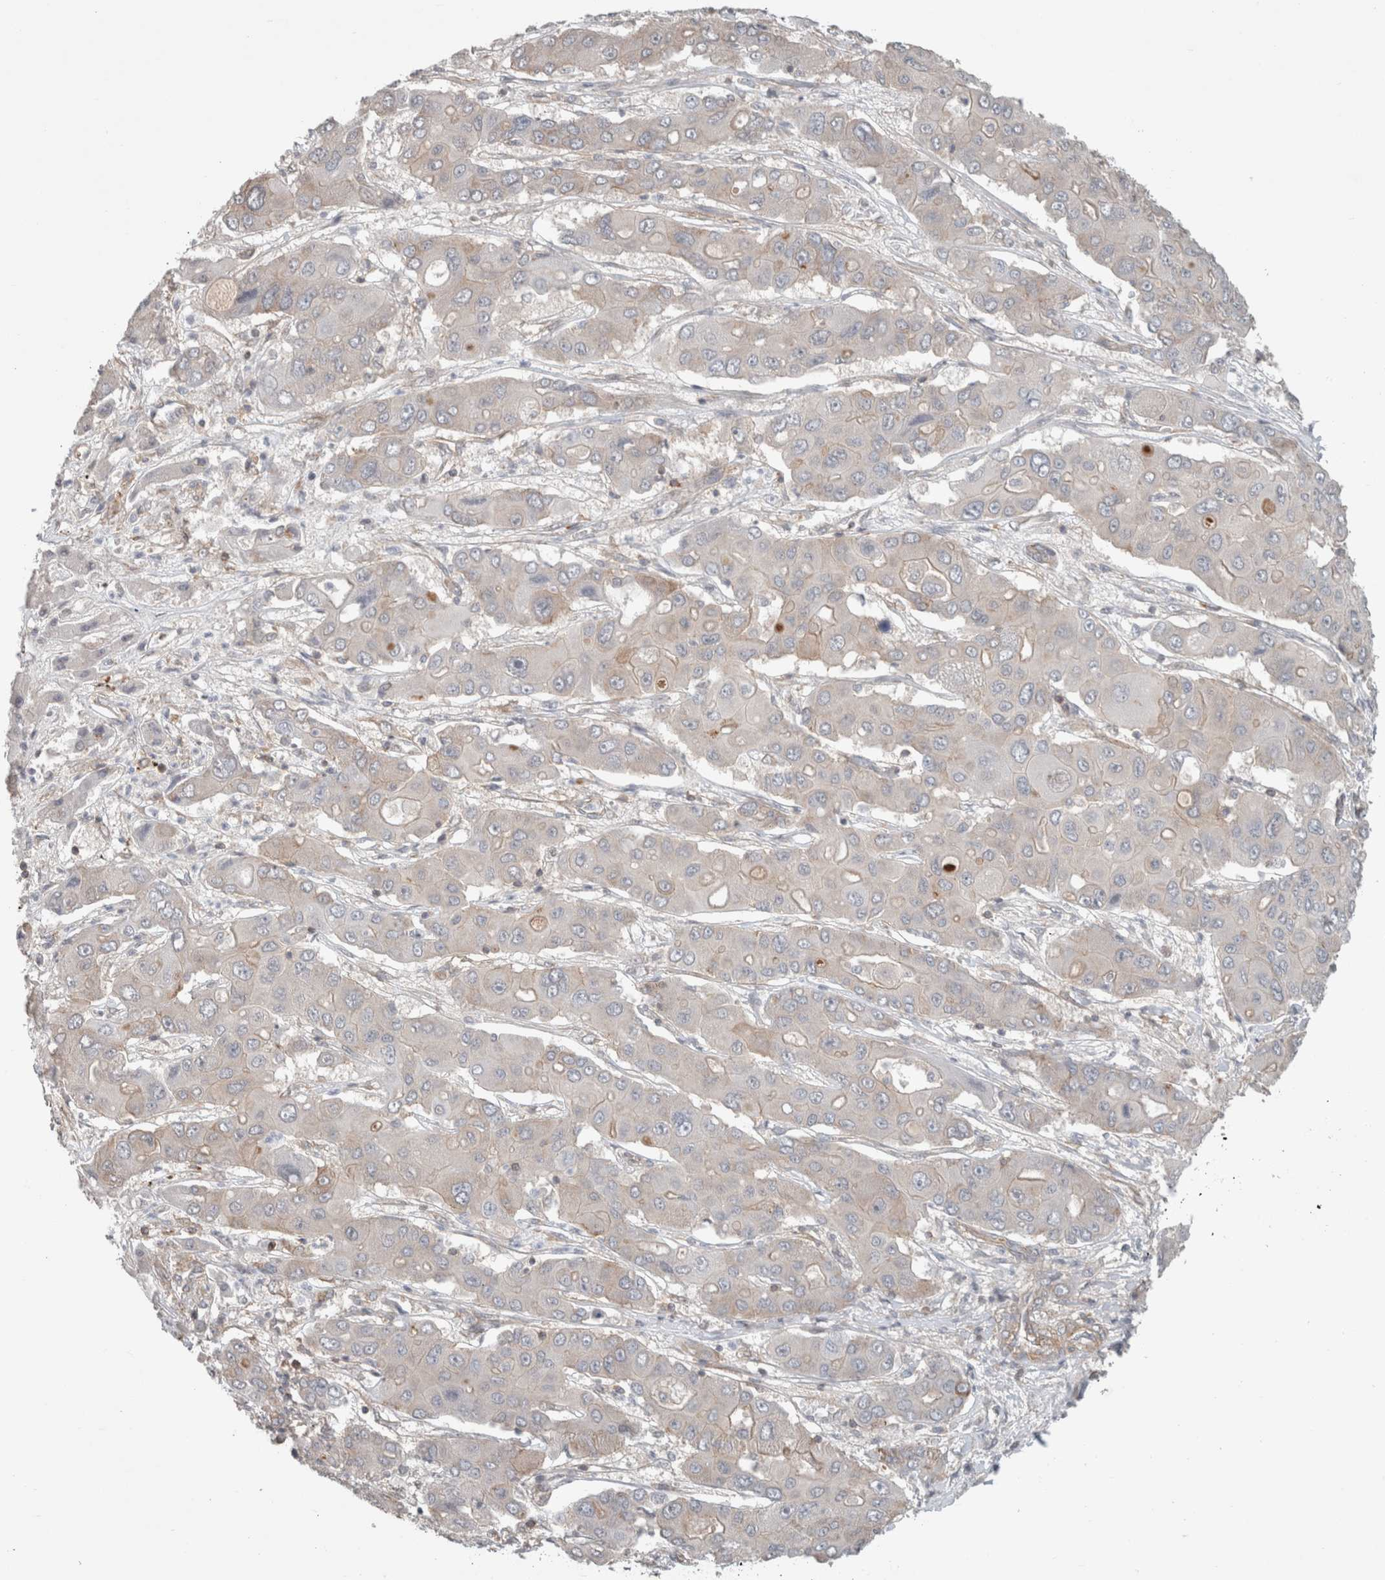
{"staining": {"intensity": "negative", "quantity": "none", "location": "none"}, "tissue": "liver cancer", "cell_type": "Tumor cells", "image_type": "cancer", "snomed": [{"axis": "morphology", "description": "Cholangiocarcinoma"}, {"axis": "topography", "description": "Liver"}], "caption": "This is an immunohistochemistry photomicrograph of human liver cancer (cholangiocarcinoma). There is no positivity in tumor cells.", "gene": "RASAL2", "patient": {"sex": "male", "age": 67}}